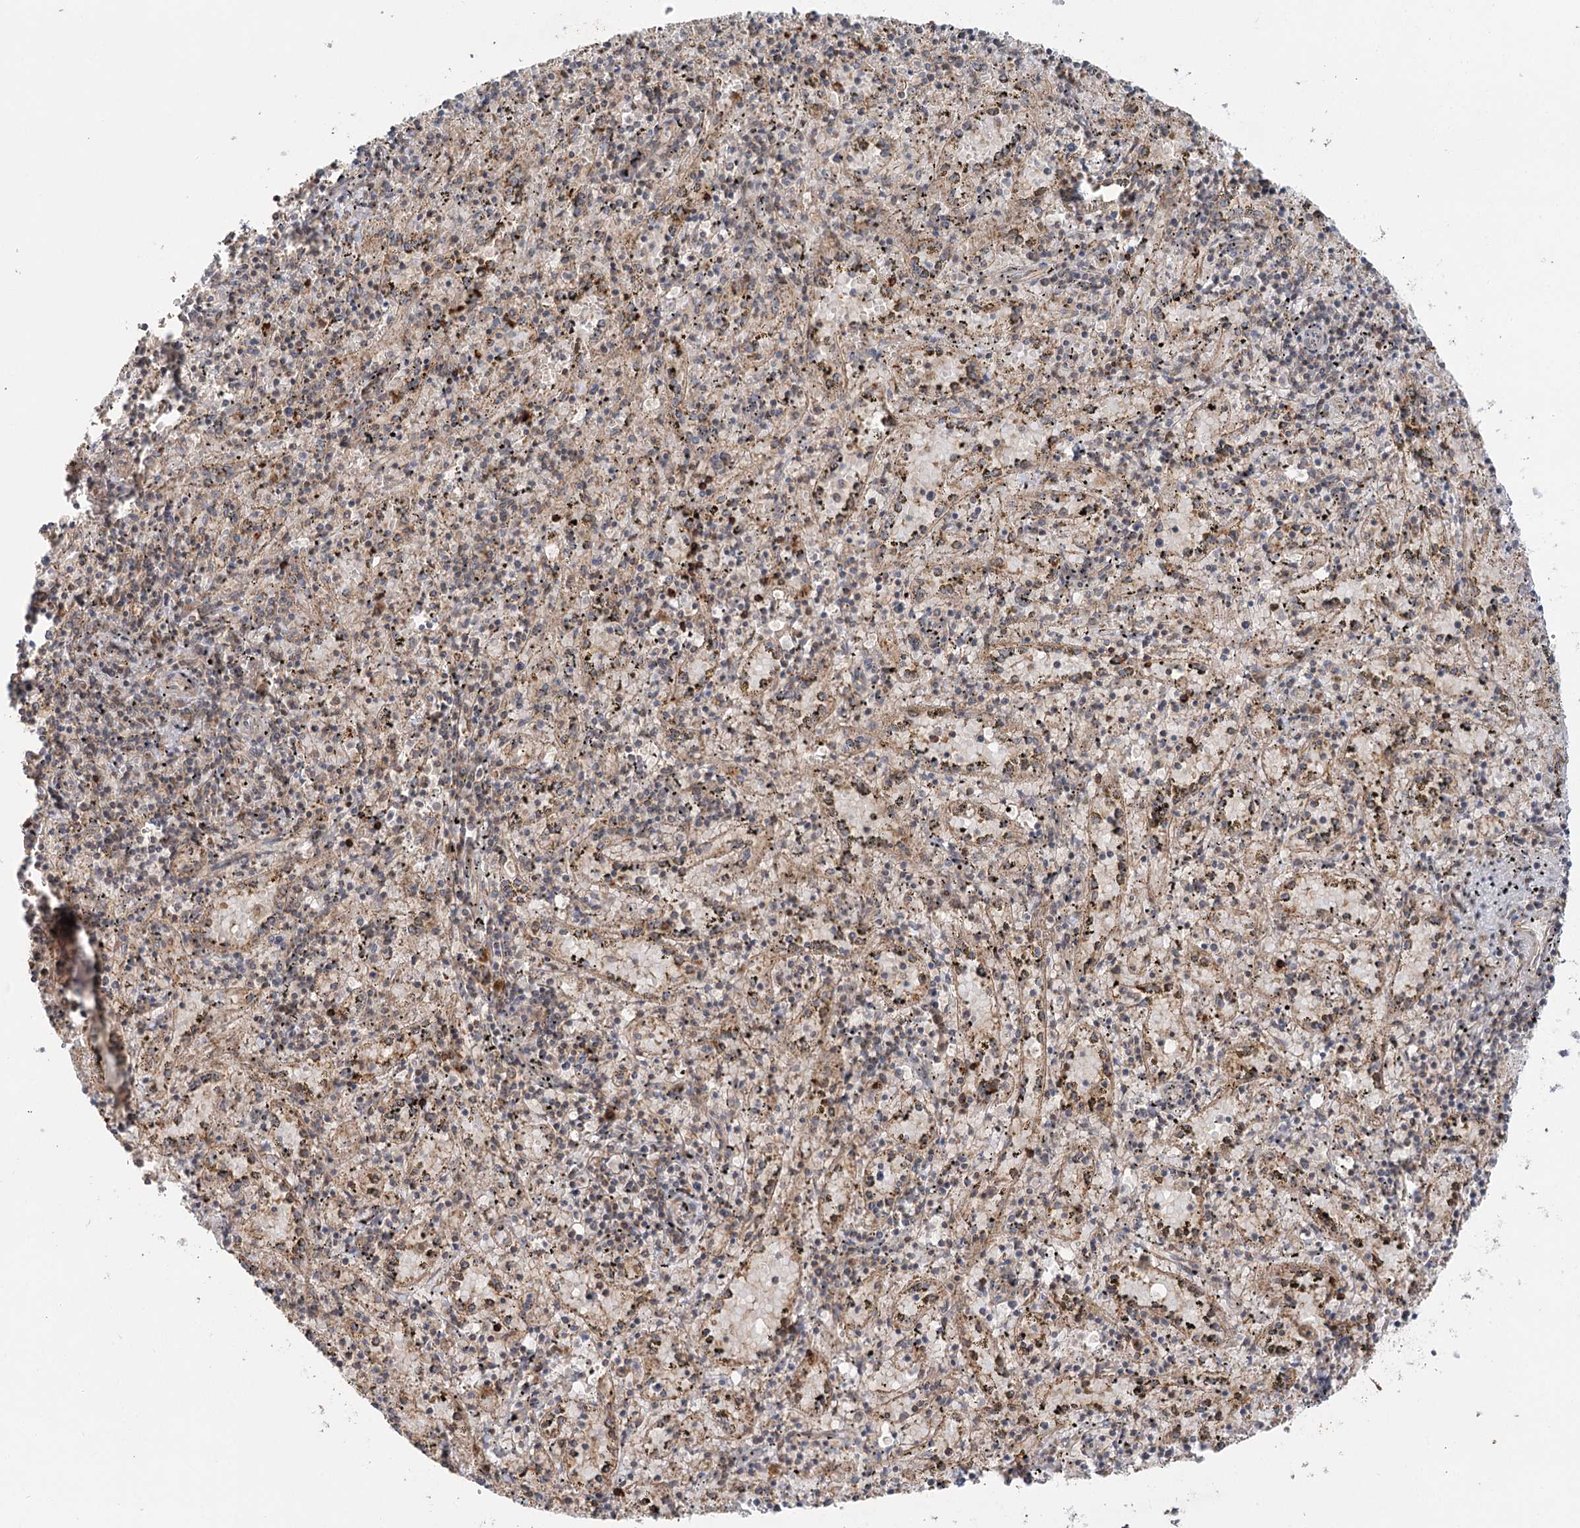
{"staining": {"intensity": "moderate", "quantity": "<25%", "location": "cytoplasmic/membranous"}, "tissue": "spleen", "cell_type": "Cells in red pulp", "image_type": "normal", "snomed": [{"axis": "morphology", "description": "Normal tissue, NOS"}, {"axis": "topography", "description": "Spleen"}], "caption": "This micrograph demonstrates immunohistochemistry staining of normal spleen, with low moderate cytoplasmic/membranous positivity in approximately <25% of cells in red pulp.", "gene": "ENSG00000273217", "patient": {"sex": "male", "age": 11}}